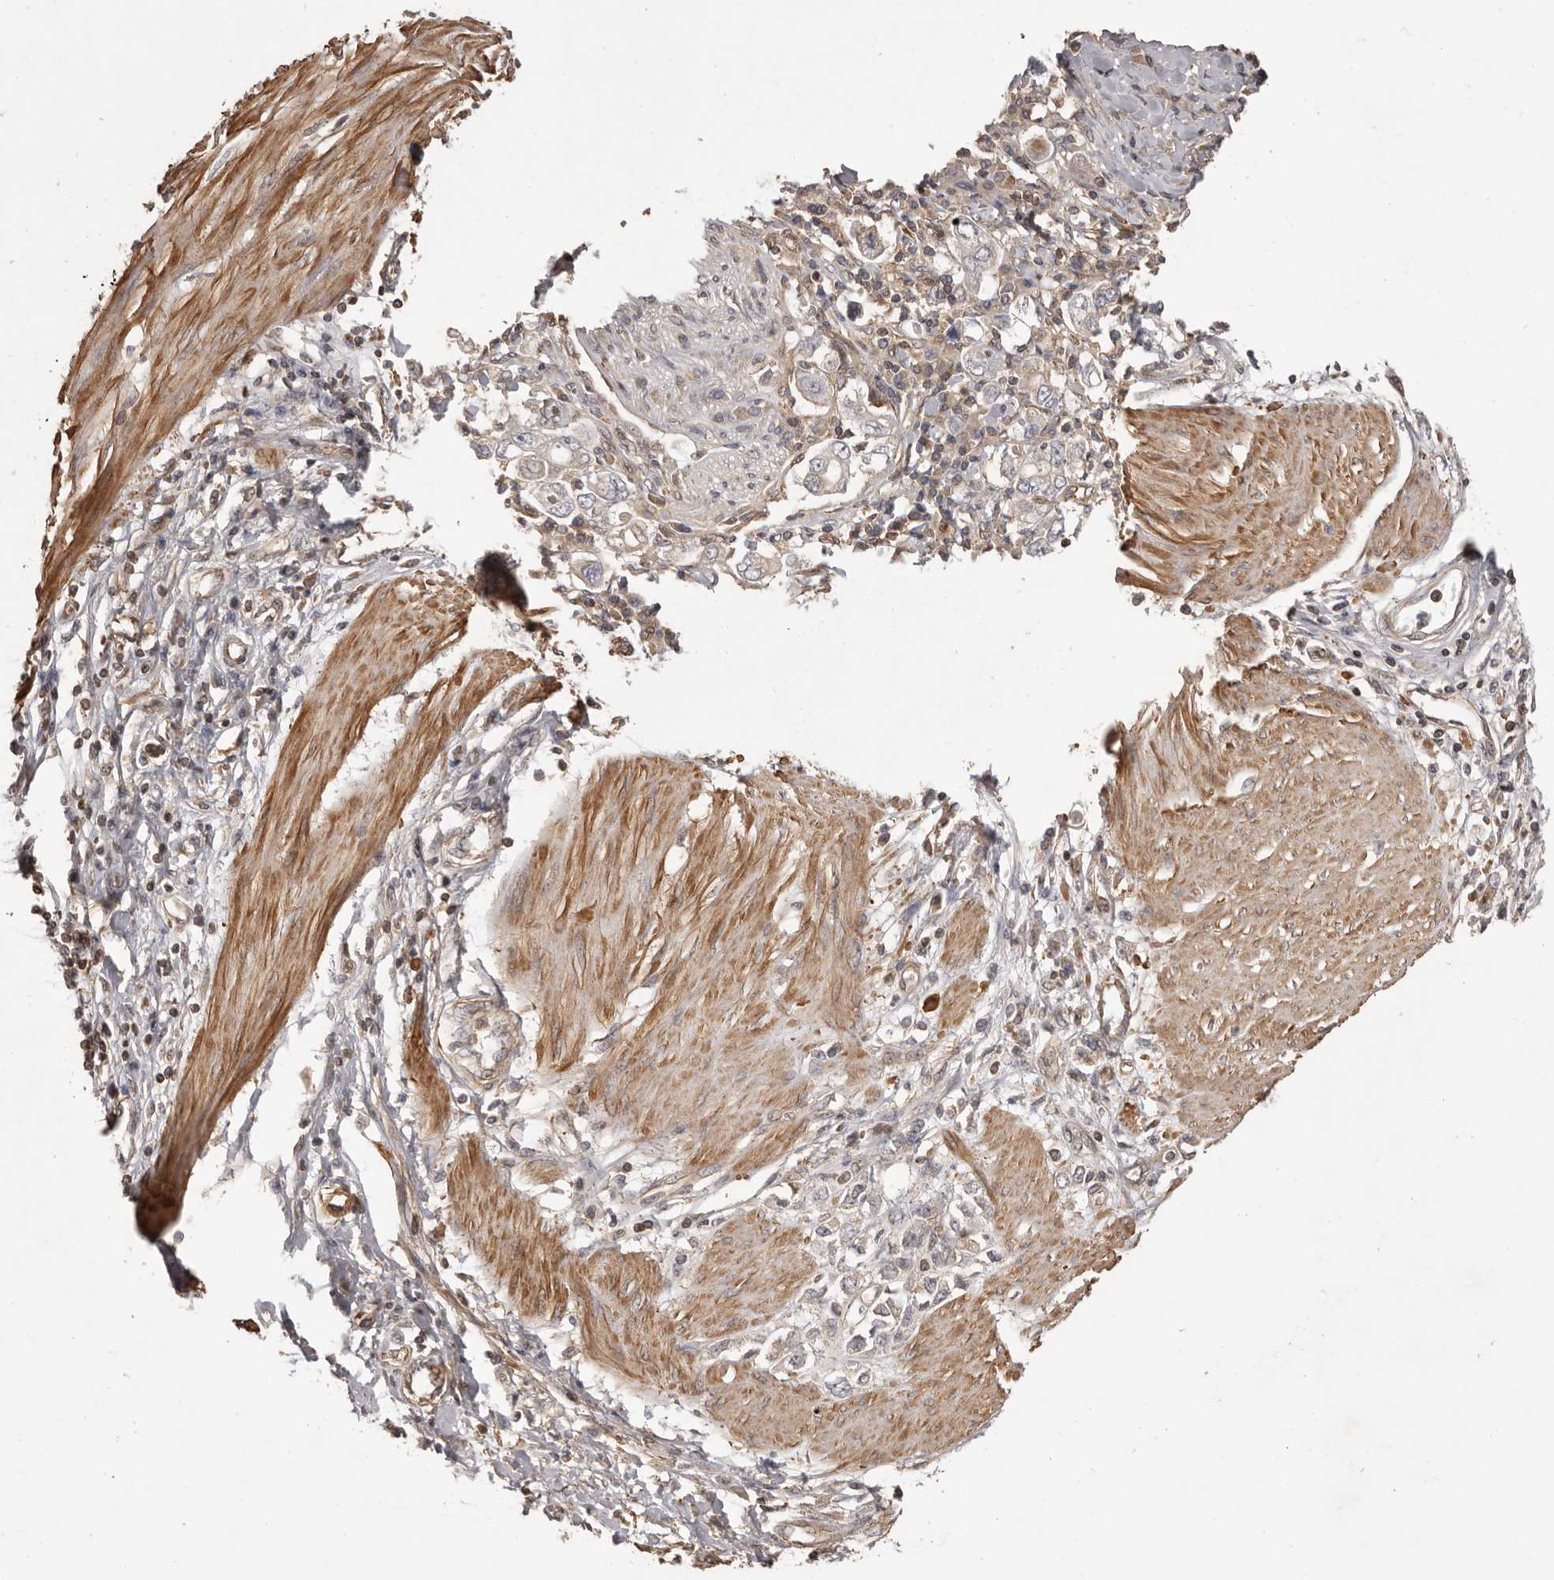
{"staining": {"intensity": "negative", "quantity": "none", "location": "none"}, "tissue": "stomach cancer", "cell_type": "Tumor cells", "image_type": "cancer", "snomed": [{"axis": "morphology", "description": "Adenocarcinoma, NOS"}, {"axis": "topography", "description": "Stomach"}], "caption": "Tumor cells show no significant positivity in adenocarcinoma (stomach).", "gene": "NFKBIA", "patient": {"sex": "female", "age": 76}}